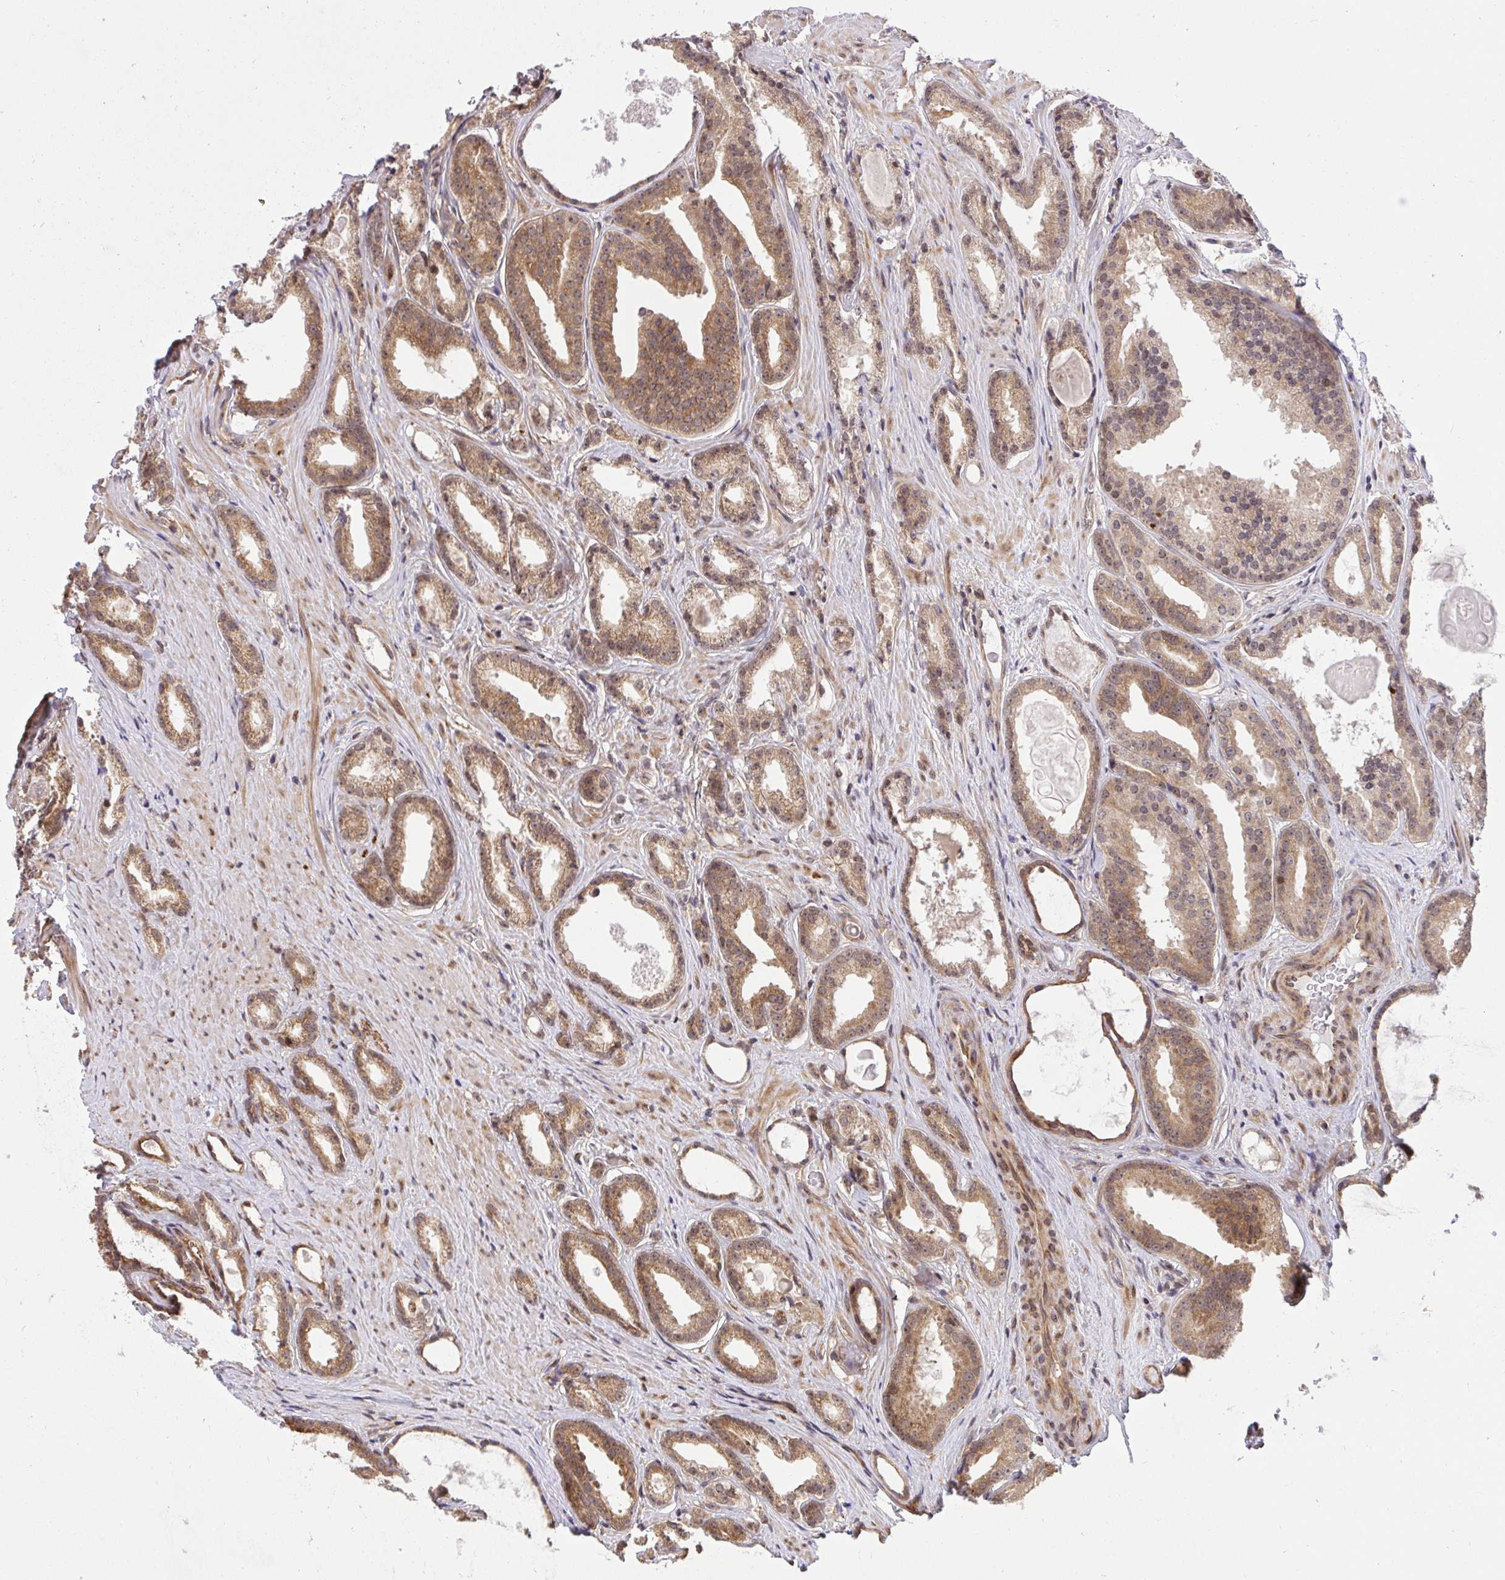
{"staining": {"intensity": "moderate", "quantity": ">75%", "location": "cytoplasmic/membranous"}, "tissue": "prostate cancer", "cell_type": "Tumor cells", "image_type": "cancer", "snomed": [{"axis": "morphology", "description": "Adenocarcinoma, Low grade"}, {"axis": "topography", "description": "Prostate"}], "caption": "Immunohistochemical staining of adenocarcinoma (low-grade) (prostate) reveals medium levels of moderate cytoplasmic/membranous expression in about >75% of tumor cells. Using DAB (3,3'-diaminobenzidine) (brown) and hematoxylin (blue) stains, captured at high magnification using brightfield microscopy.", "gene": "ERI1", "patient": {"sex": "male", "age": 65}}